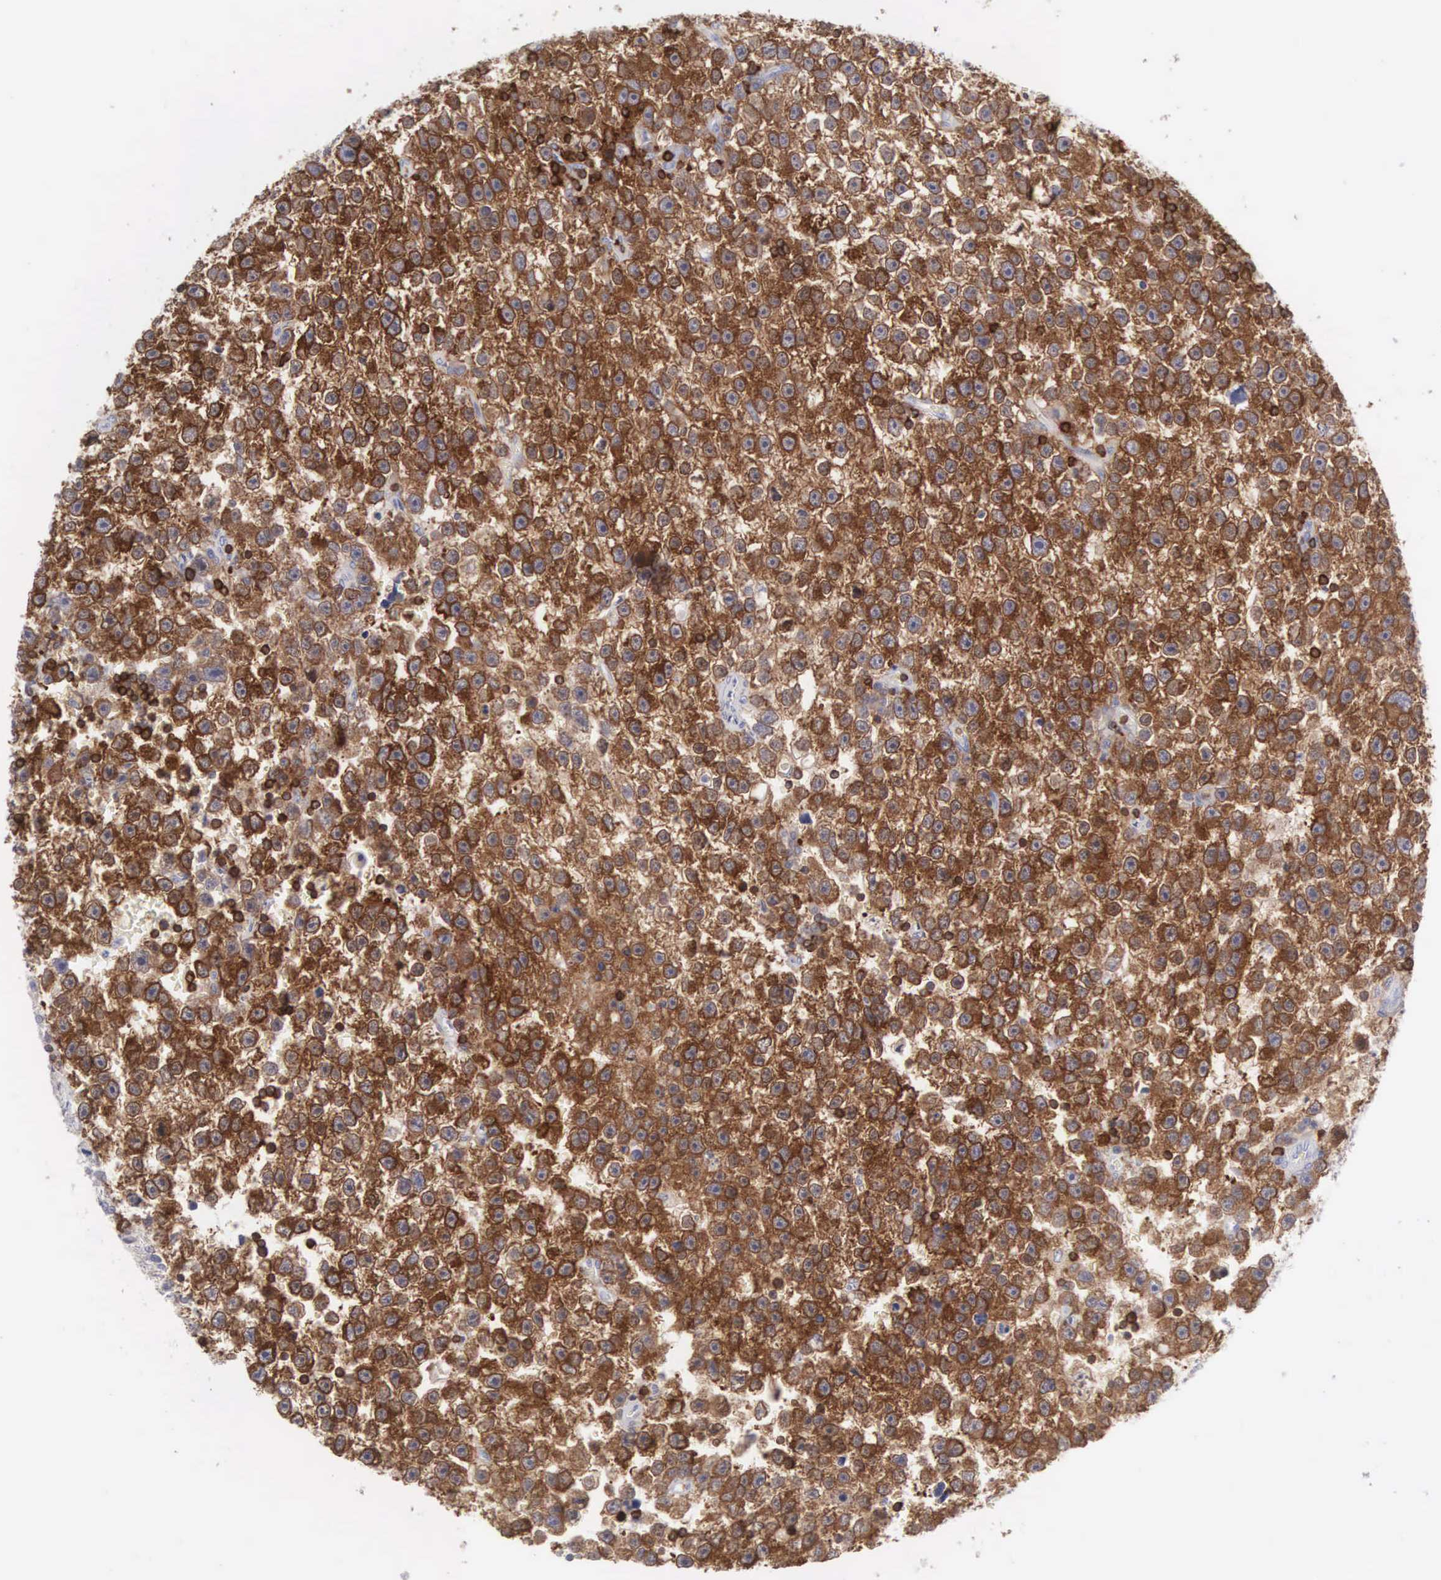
{"staining": {"intensity": "strong", "quantity": ">75%", "location": "cytoplasmic/membranous,nuclear"}, "tissue": "testis cancer", "cell_type": "Tumor cells", "image_type": "cancer", "snomed": [{"axis": "morphology", "description": "Seminoma, NOS"}, {"axis": "topography", "description": "Testis"}], "caption": "Immunohistochemistry (IHC) of human testis cancer reveals high levels of strong cytoplasmic/membranous and nuclear staining in about >75% of tumor cells.", "gene": "SH3BP1", "patient": {"sex": "male", "age": 33}}